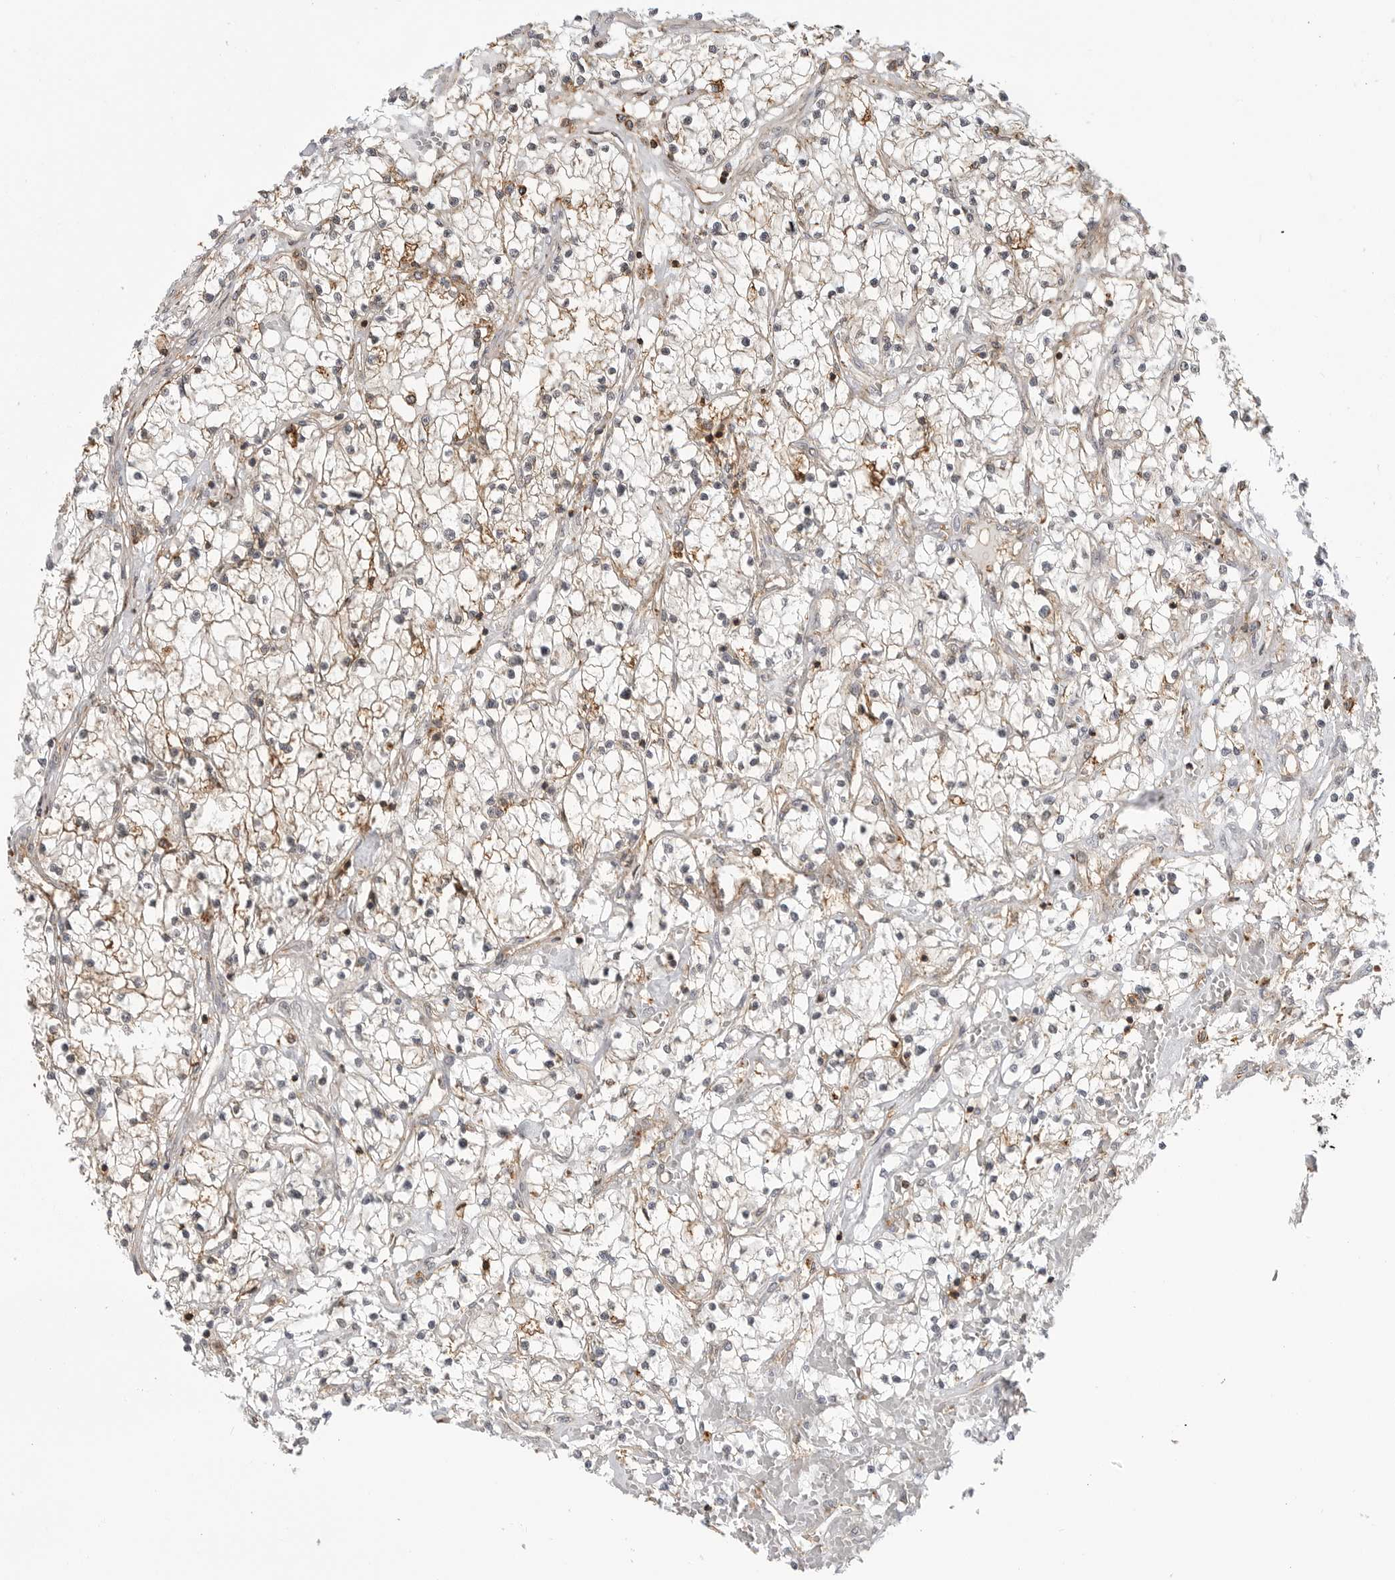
{"staining": {"intensity": "weak", "quantity": ">75%", "location": "cytoplasmic/membranous"}, "tissue": "renal cancer", "cell_type": "Tumor cells", "image_type": "cancer", "snomed": [{"axis": "morphology", "description": "Normal tissue, NOS"}, {"axis": "morphology", "description": "Adenocarcinoma, NOS"}, {"axis": "topography", "description": "Kidney"}], "caption": "Protein staining exhibits weak cytoplasmic/membranous staining in approximately >75% of tumor cells in renal cancer.", "gene": "ANXA11", "patient": {"sex": "male", "age": 68}}